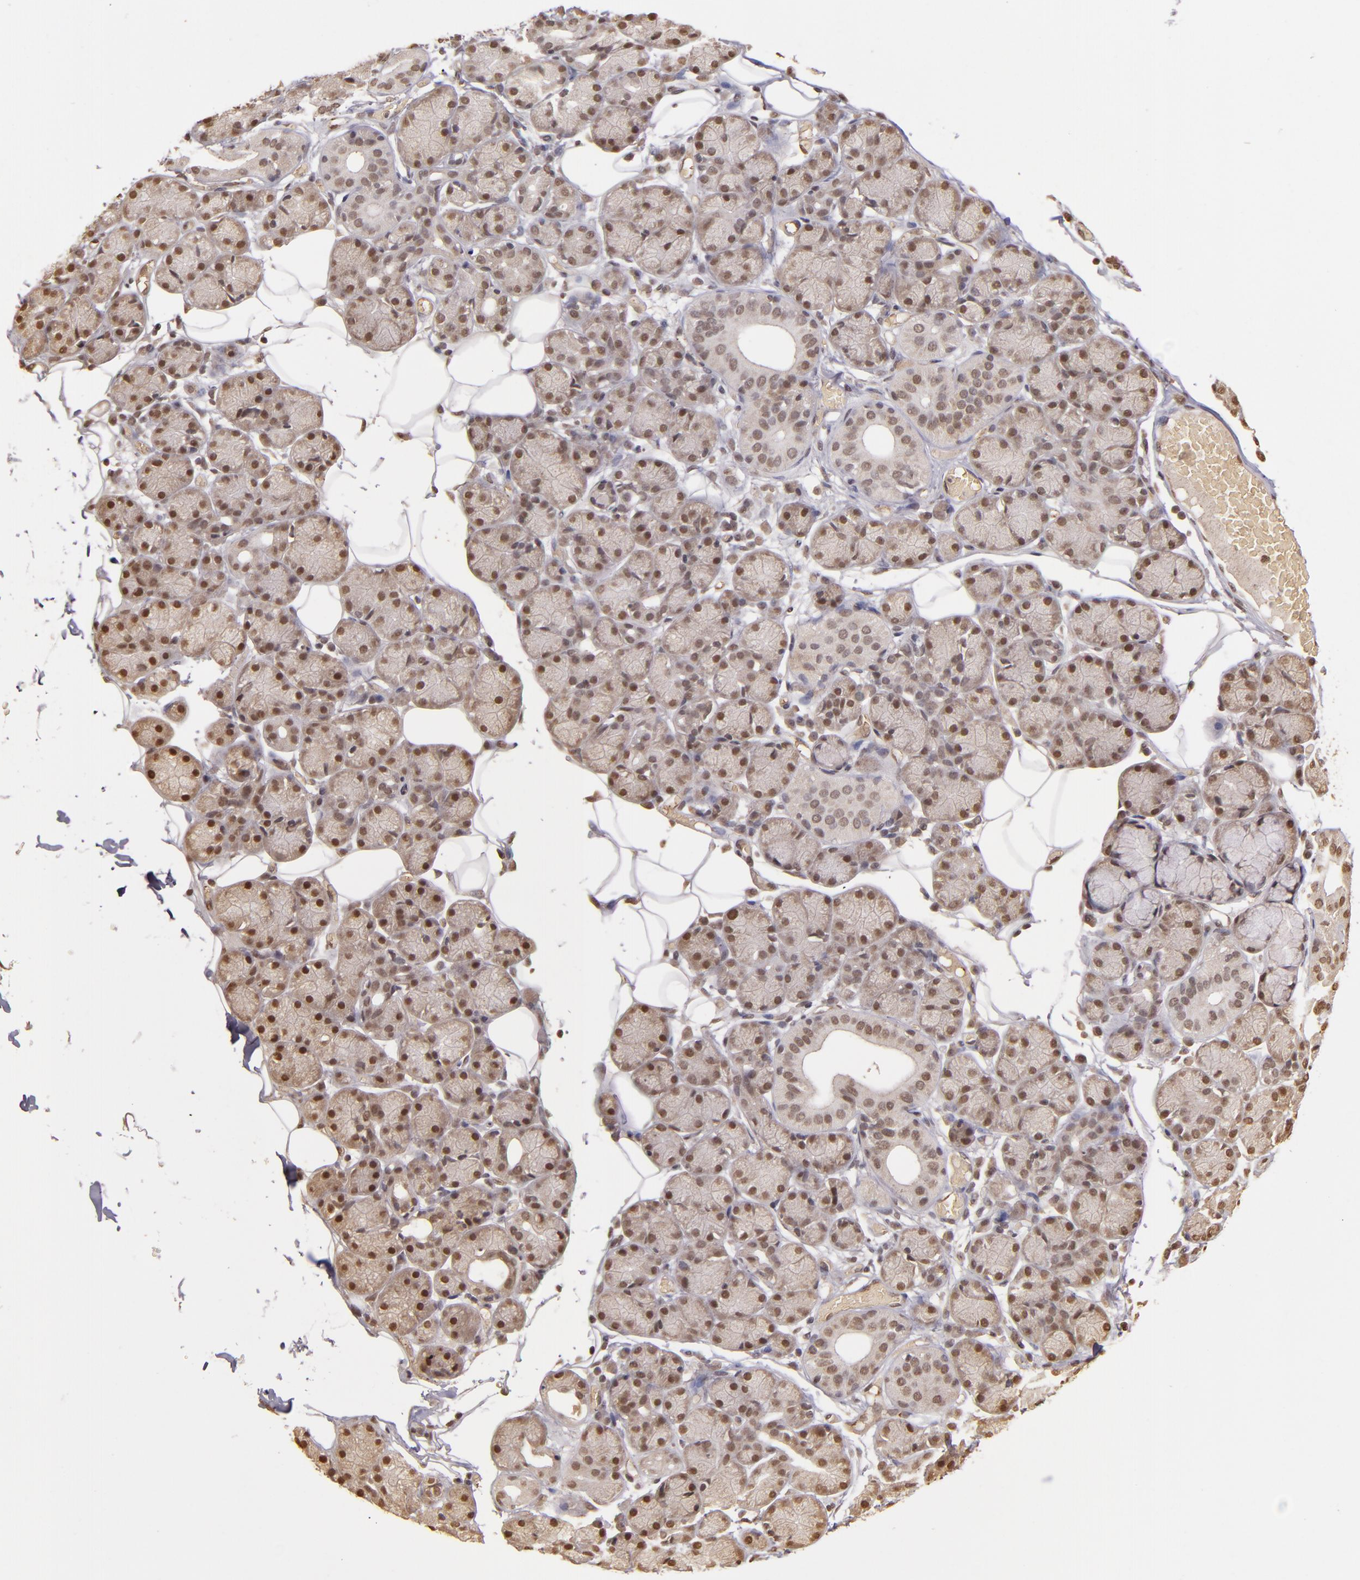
{"staining": {"intensity": "weak", "quantity": ">75%", "location": "cytoplasmic/membranous,nuclear"}, "tissue": "salivary gland", "cell_type": "Glandular cells", "image_type": "normal", "snomed": [{"axis": "morphology", "description": "Normal tissue, NOS"}, {"axis": "topography", "description": "Salivary gland"}], "caption": "Glandular cells show weak cytoplasmic/membranous,nuclear expression in approximately >75% of cells in benign salivary gland.", "gene": "CUL1", "patient": {"sex": "male", "age": 54}}